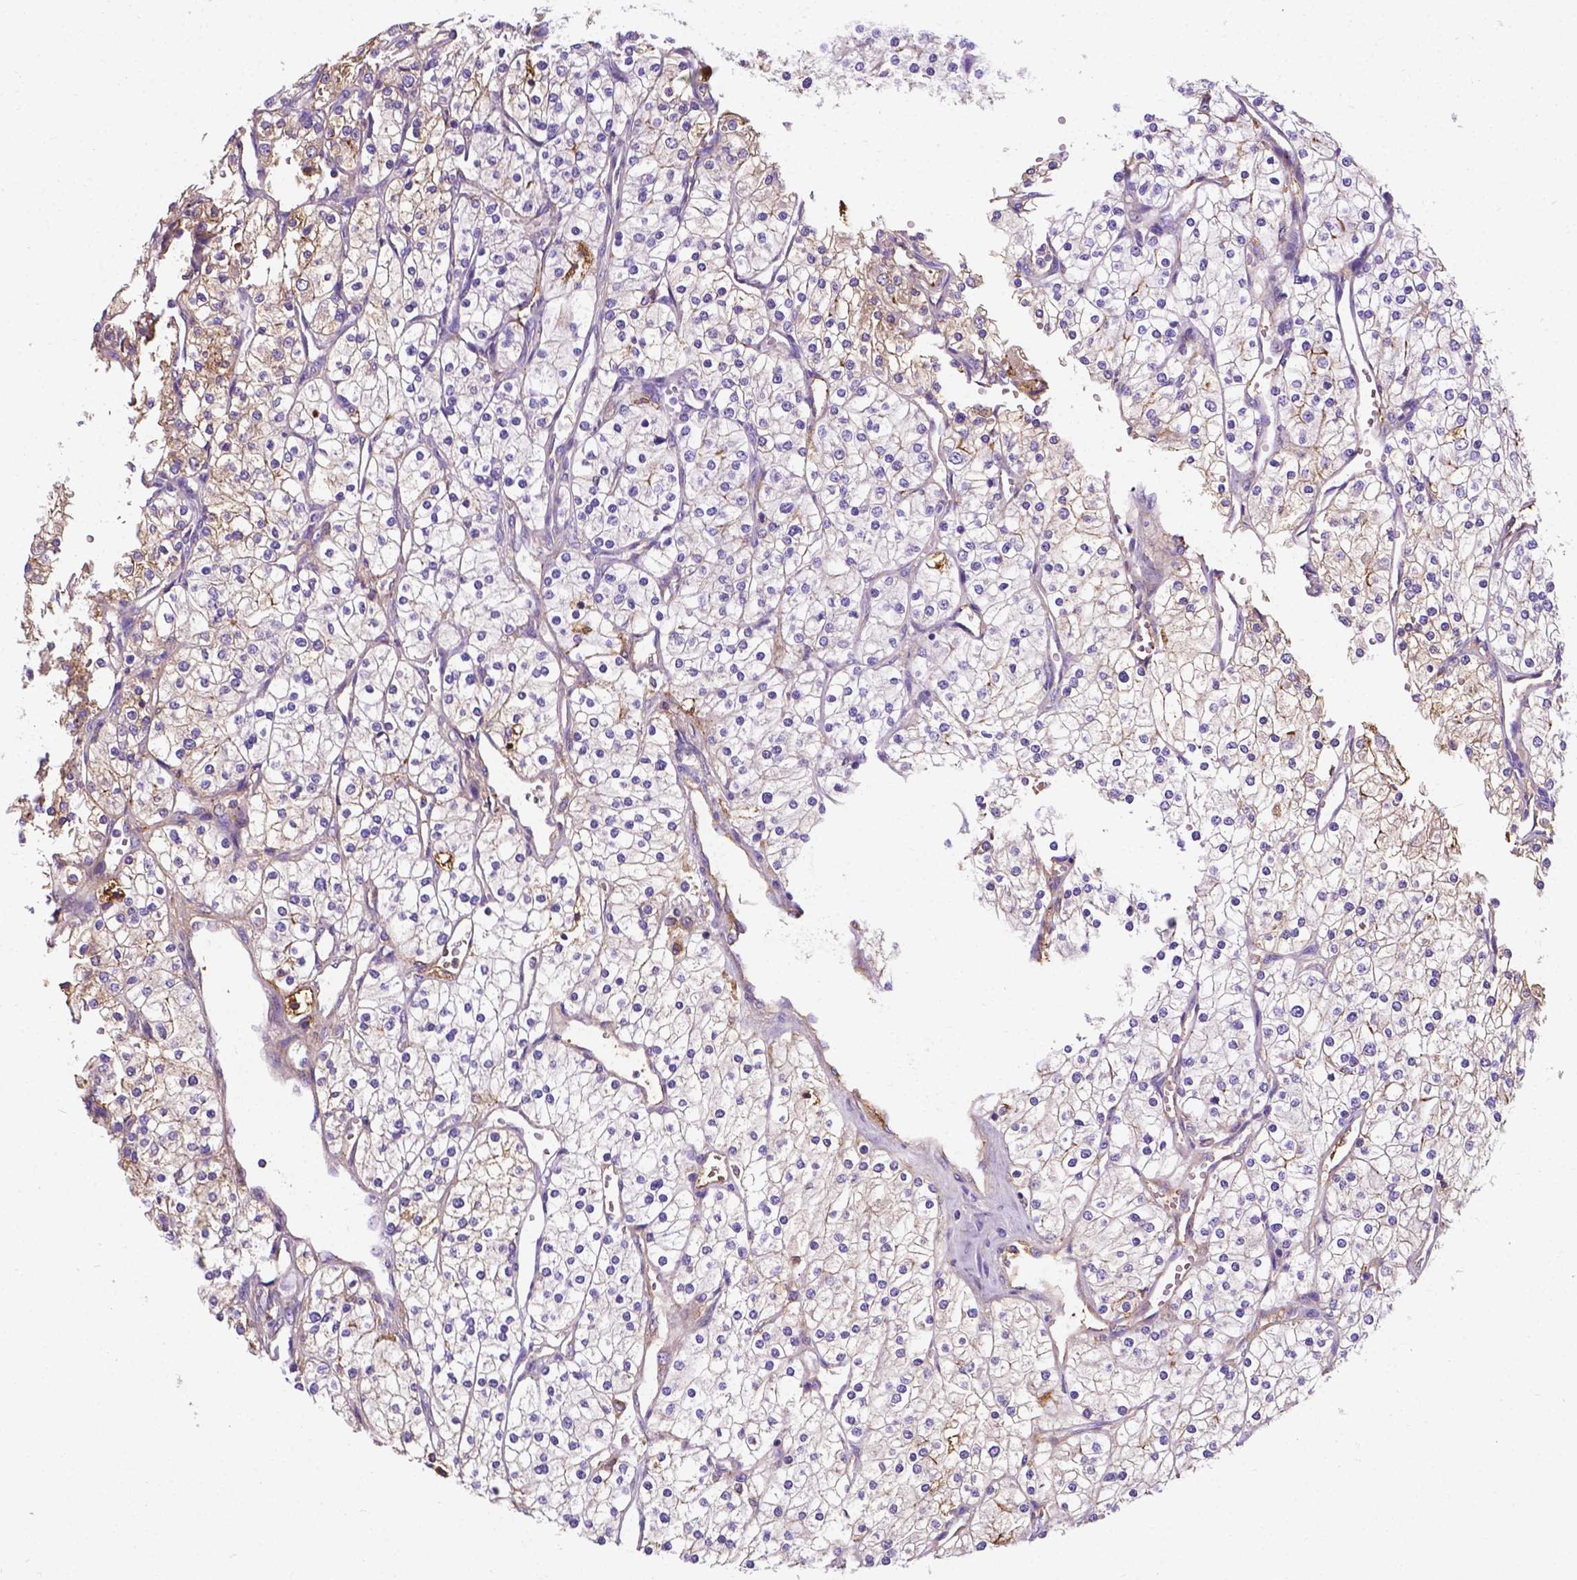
{"staining": {"intensity": "moderate", "quantity": "<25%", "location": "cytoplasmic/membranous"}, "tissue": "renal cancer", "cell_type": "Tumor cells", "image_type": "cancer", "snomed": [{"axis": "morphology", "description": "Adenocarcinoma, NOS"}, {"axis": "topography", "description": "Kidney"}], "caption": "Tumor cells show moderate cytoplasmic/membranous expression in about <25% of cells in renal cancer (adenocarcinoma).", "gene": "APOE", "patient": {"sex": "male", "age": 80}}